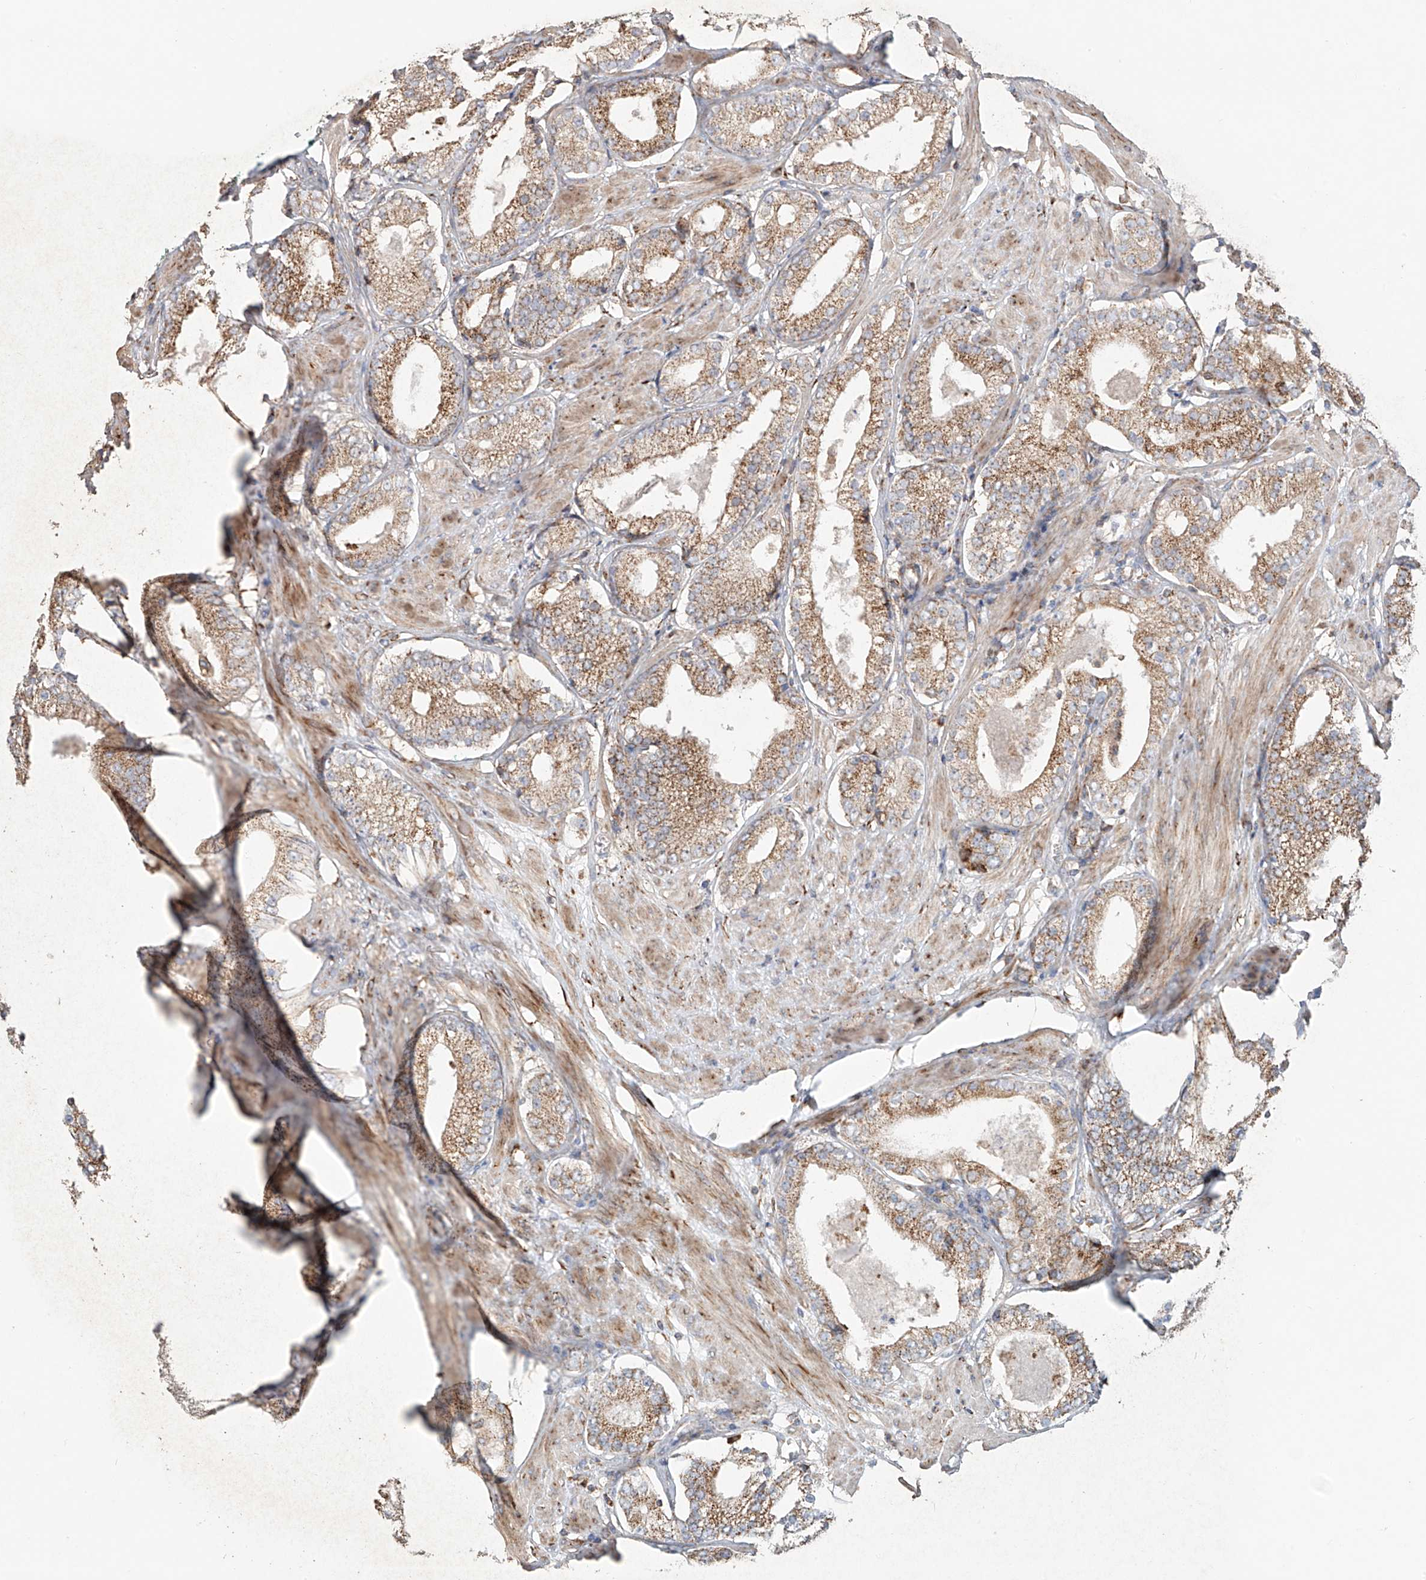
{"staining": {"intensity": "moderate", "quantity": ">75%", "location": "cytoplasmic/membranous"}, "tissue": "prostate cancer", "cell_type": "Tumor cells", "image_type": "cancer", "snomed": [{"axis": "morphology", "description": "Adenocarcinoma, Low grade"}, {"axis": "topography", "description": "Prostate"}], "caption": "This histopathology image exhibits IHC staining of human low-grade adenocarcinoma (prostate), with medium moderate cytoplasmic/membranous expression in about >75% of tumor cells.", "gene": "COLGALT2", "patient": {"sex": "male", "age": 54}}